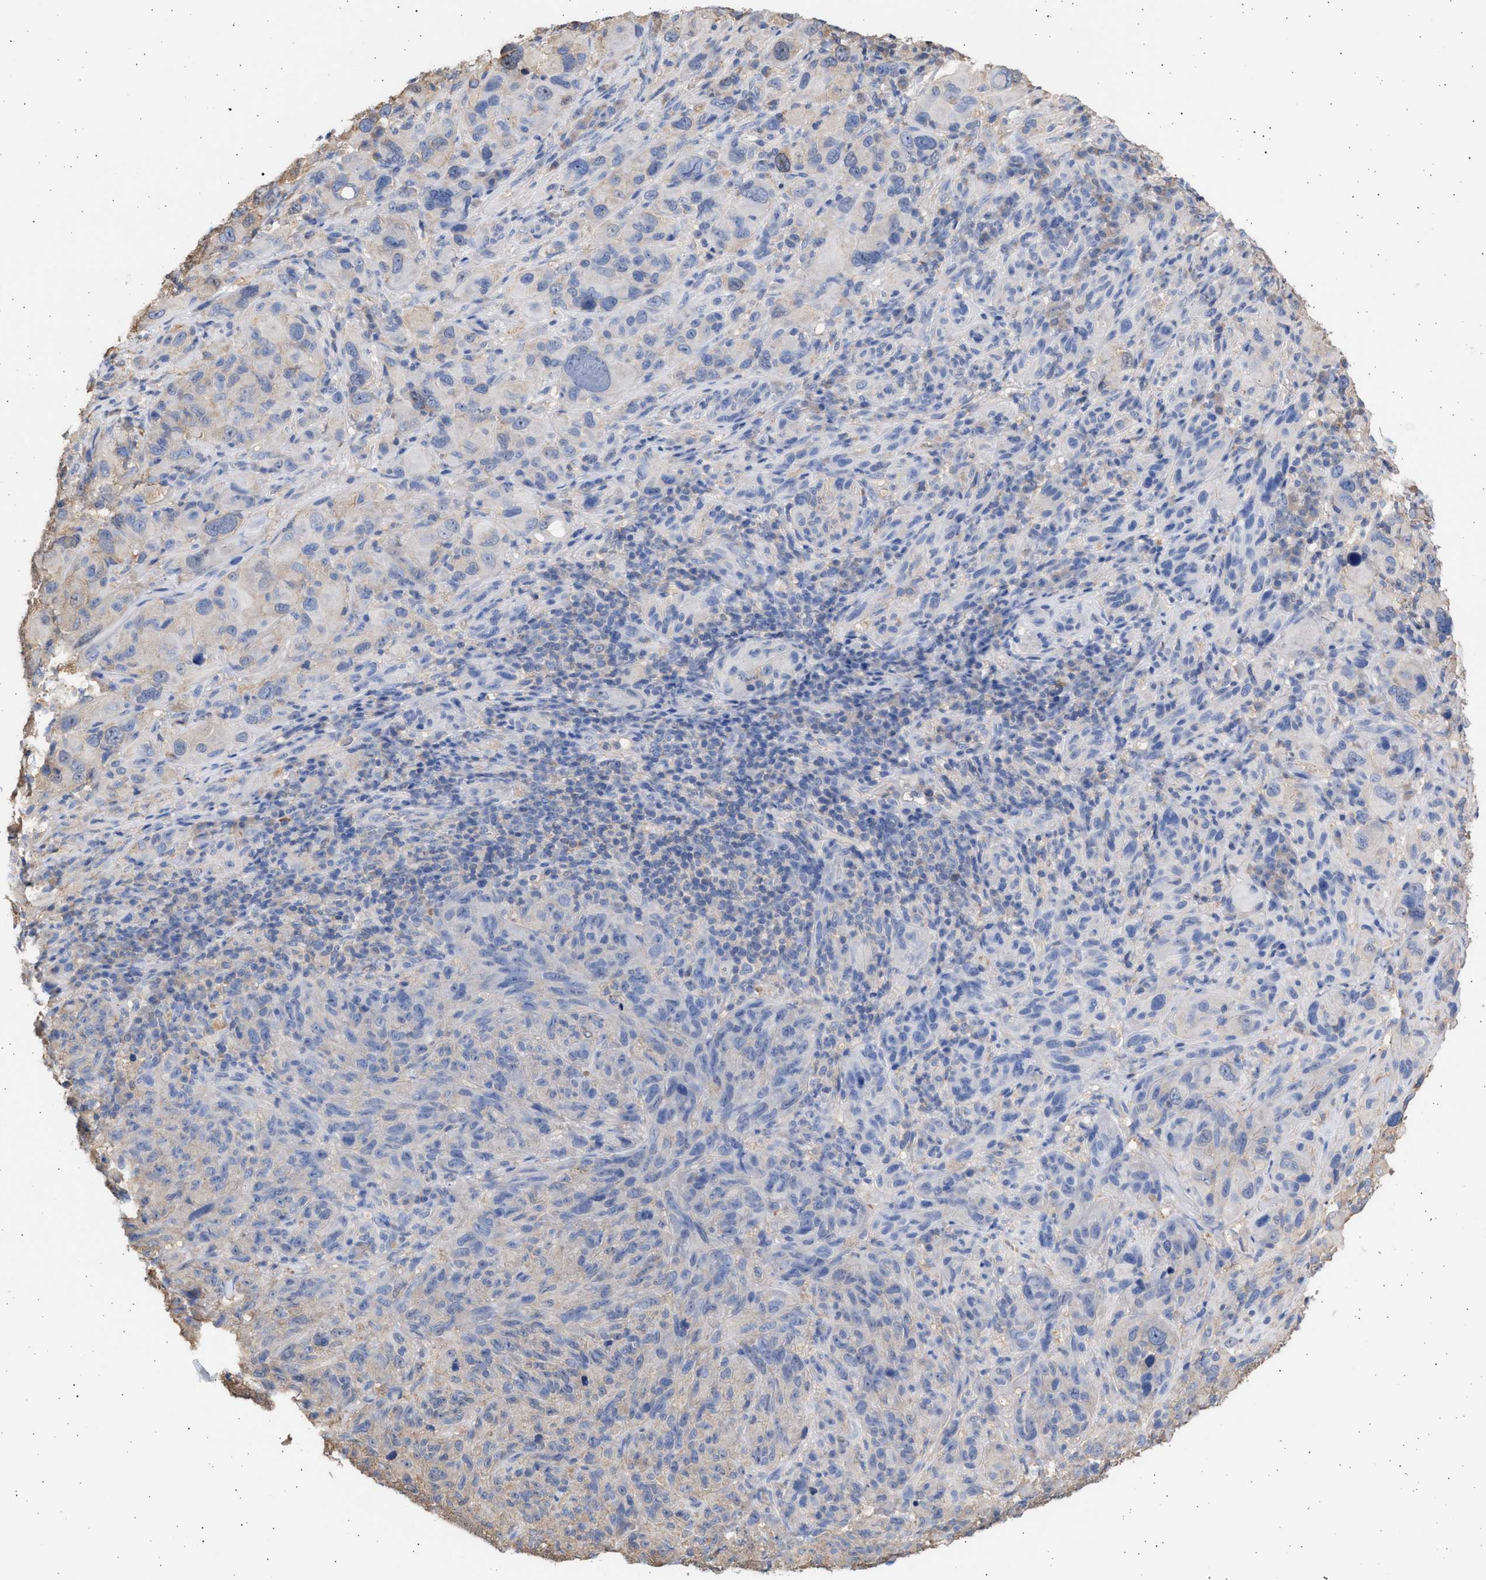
{"staining": {"intensity": "weak", "quantity": "<25%", "location": "cytoplasmic/membranous"}, "tissue": "melanoma", "cell_type": "Tumor cells", "image_type": "cancer", "snomed": [{"axis": "morphology", "description": "Malignant melanoma, NOS"}, {"axis": "topography", "description": "Skin of head"}], "caption": "Melanoma stained for a protein using immunohistochemistry exhibits no expression tumor cells.", "gene": "ALDOC", "patient": {"sex": "male", "age": 96}}